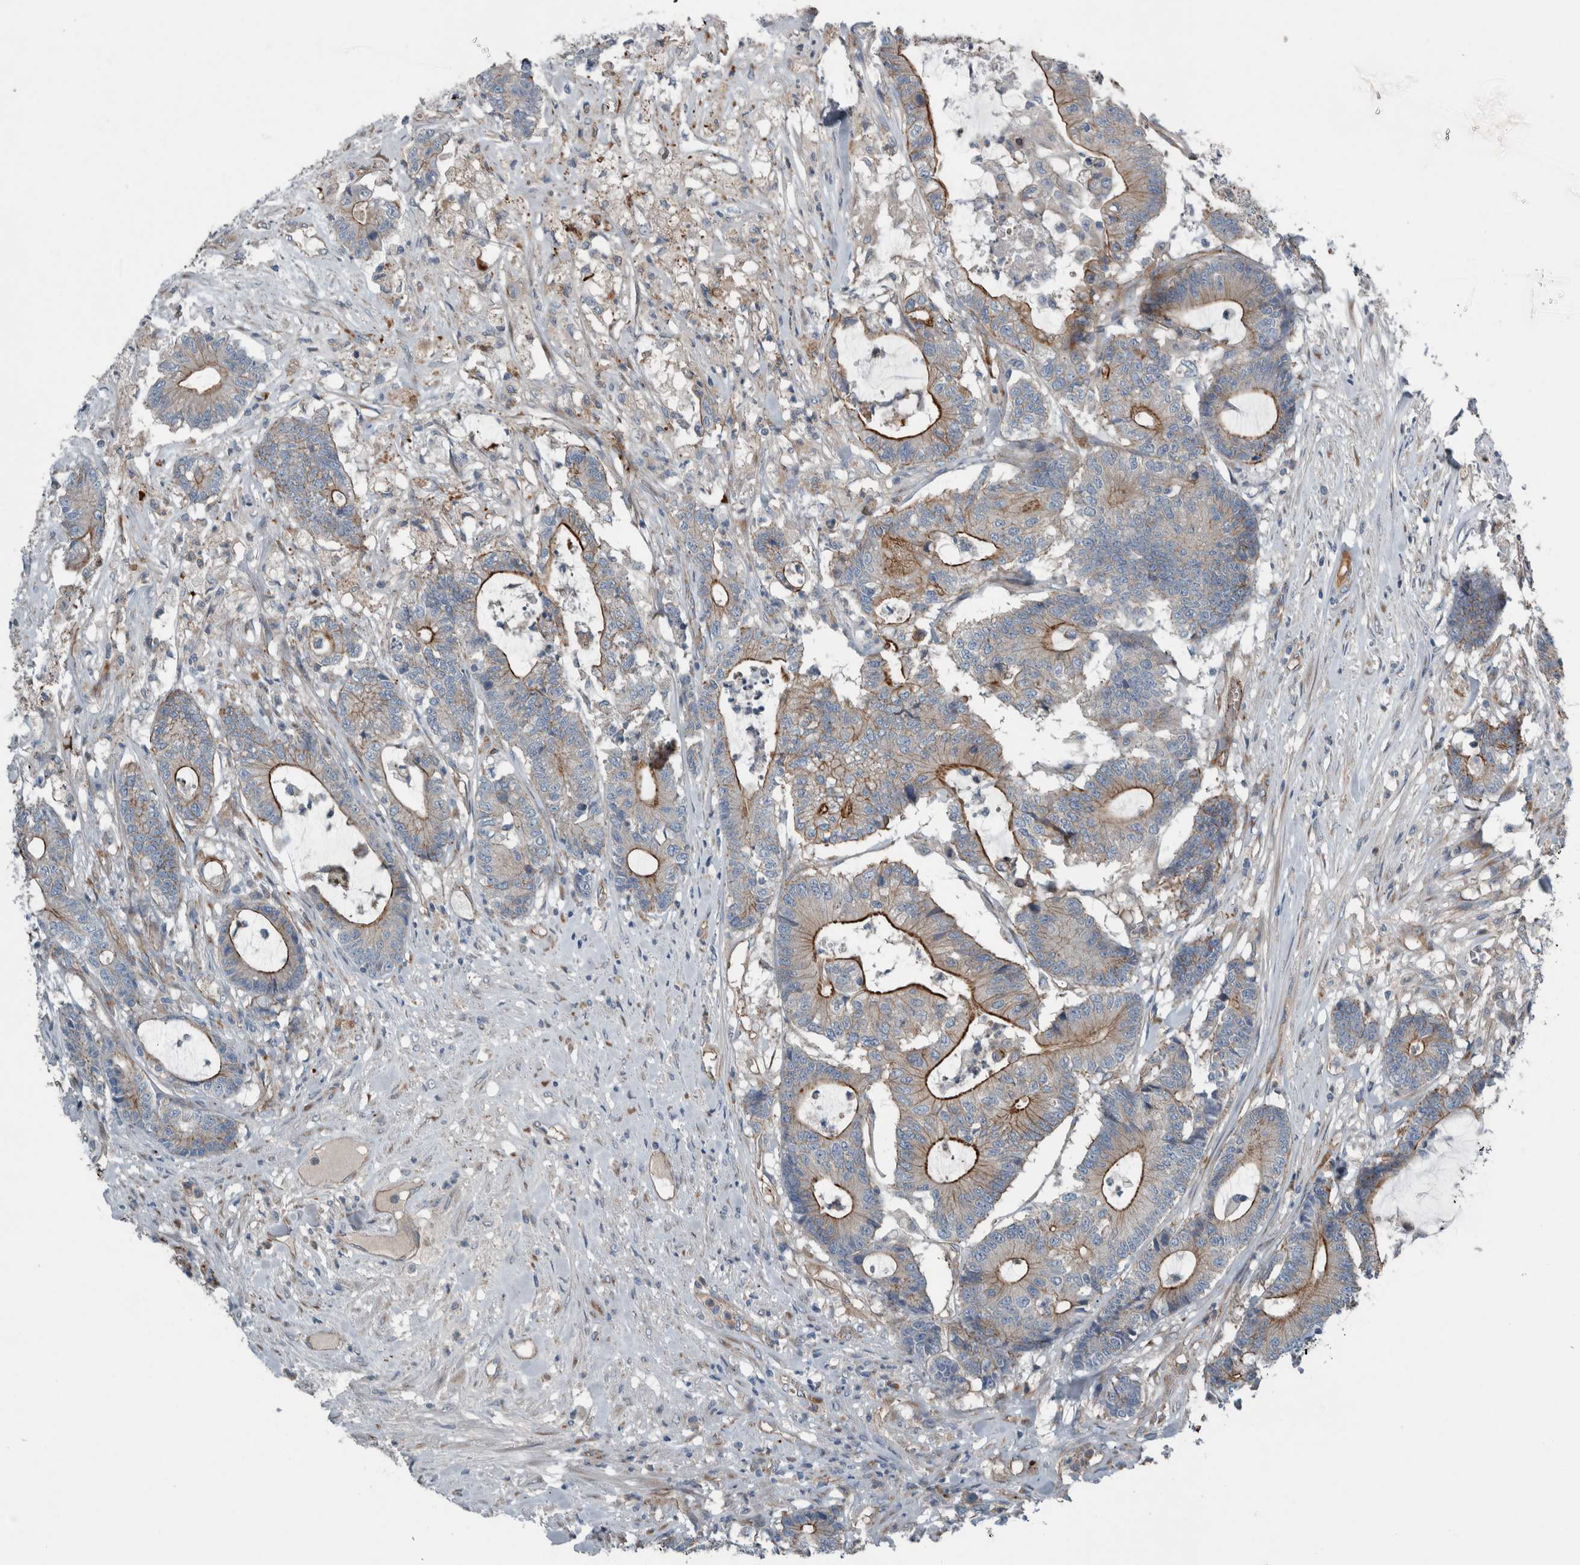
{"staining": {"intensity": "strong", "quantity": "25%-75%", "location": "cytoplasmic/membranous"}, "tissue": "colorectal cancer", "cell_type": "Tumor cells", "image_type": "cancer", "snomed": [{"axis": "morphology", "description": "Adenocarcinoma, NOS"}, {"axis": "topography", "description": "Colon"}], "caption": "DAB (3,3'-diaminobenzidine) immunohistochemical staining of adenocarcinoma (colorectal) exhibits strong cytoplasmic/membranous protein expression in about 25%-75% of tumor cells. The protein of interest is shown in brown color, while the nuclei are stained blue.", "gene": "GLT8D2", "patient": {"sex": "female", "age": 84}}